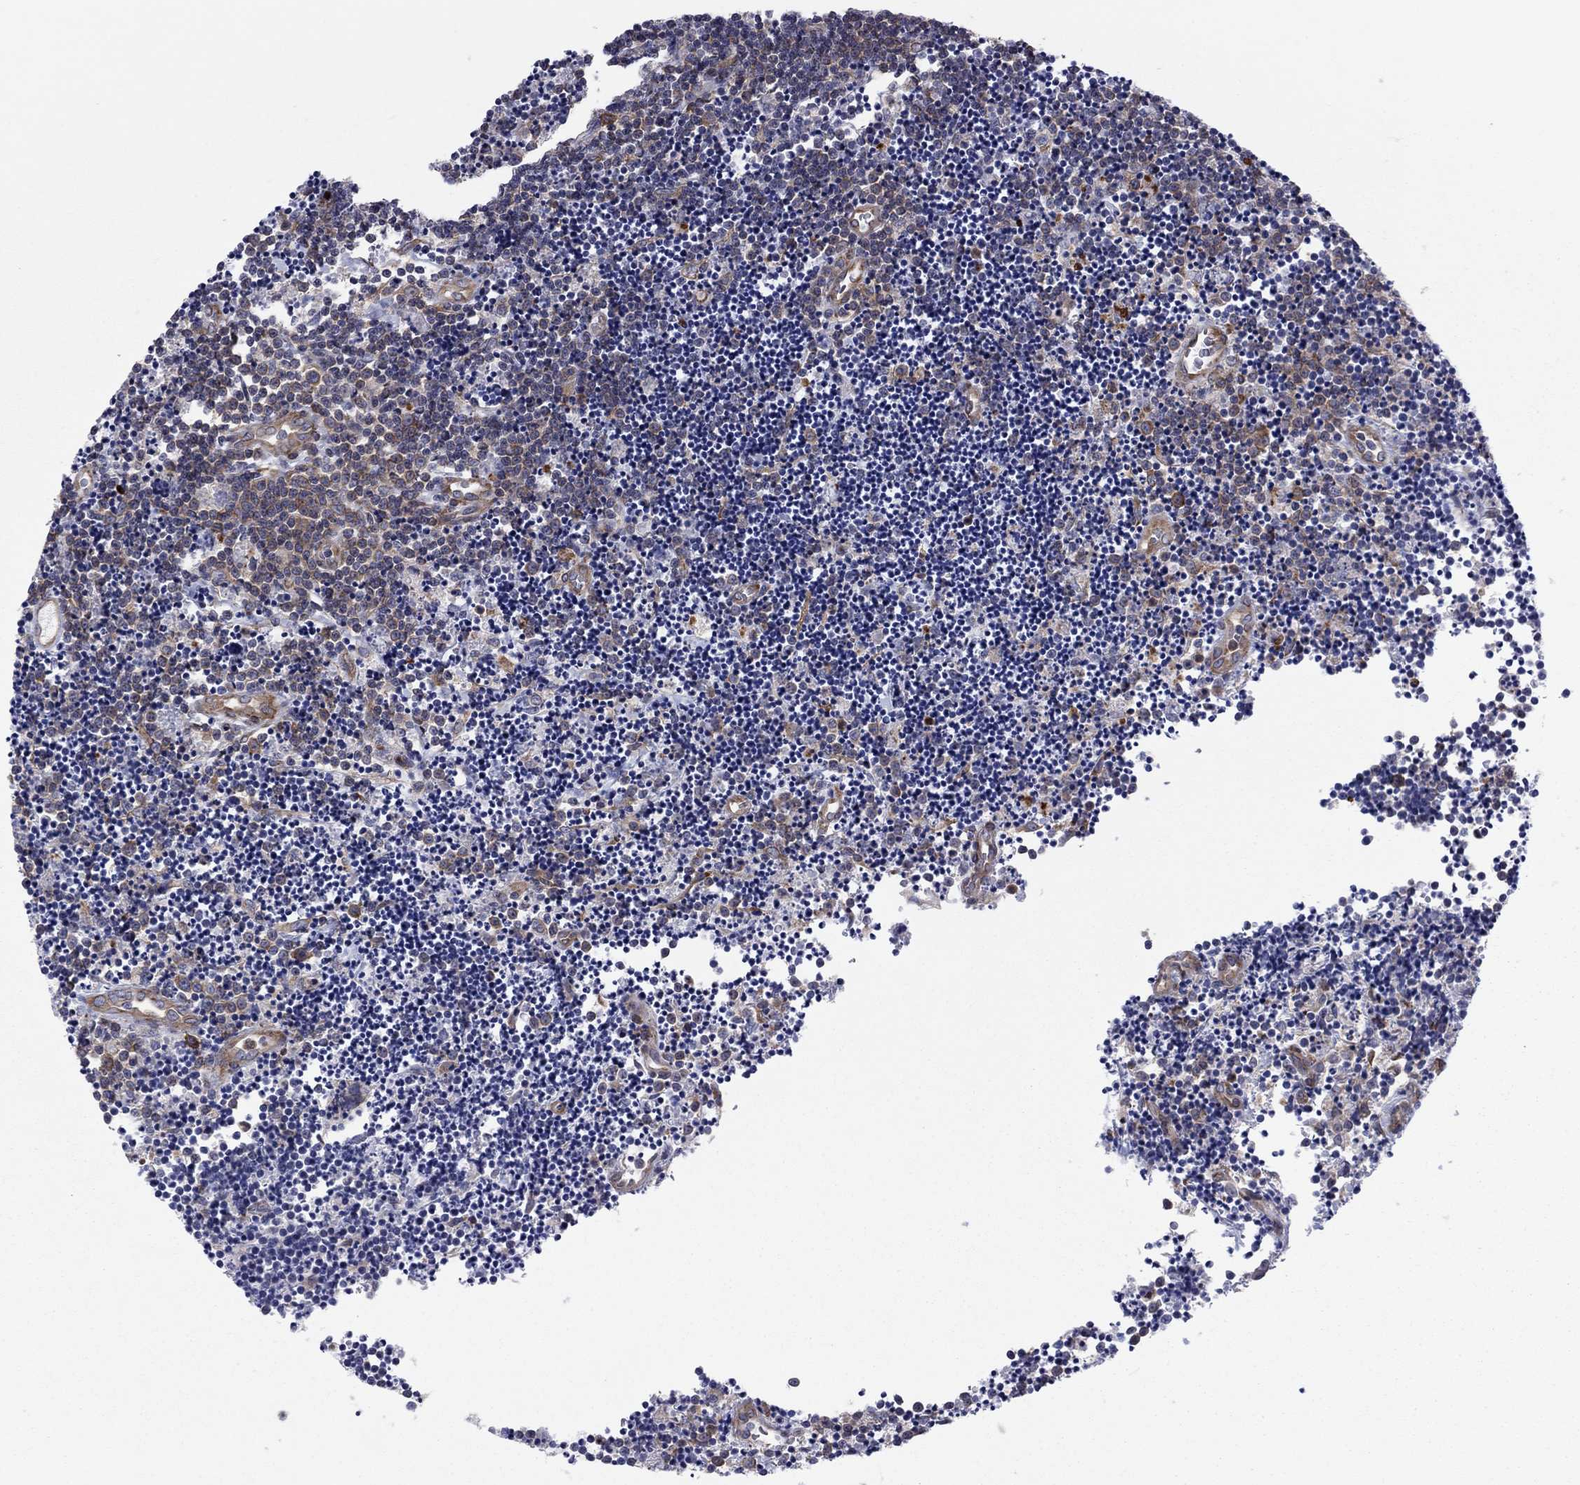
{"staining": {"intensity": "weak", "quantity": "25%-75%", "location": "cytoplasmic/membranous"}, "tissue": "lymphoma", "cell_type": "Tumor cells", "image_type": "cancer", "snomed": [{"axis": "morphology", "description": "Malignant lymphoma, non-Hodgkin's type, Low grade"}, {"axis": "topography", "description": "Brain"}], "caption": "Weak cytoplasmic/membranous staining is appreciated in approximately 25%-75% of tumor cells in low-grade malignant lymphoma, non-Hodgkin's type. The protein is stained brown, and the nuclei are stained in blue (DAB IHC with brightfield microscopy, high magnification).", "gene": "GPR155", "patient": {"sex": "female", "age": 66}}